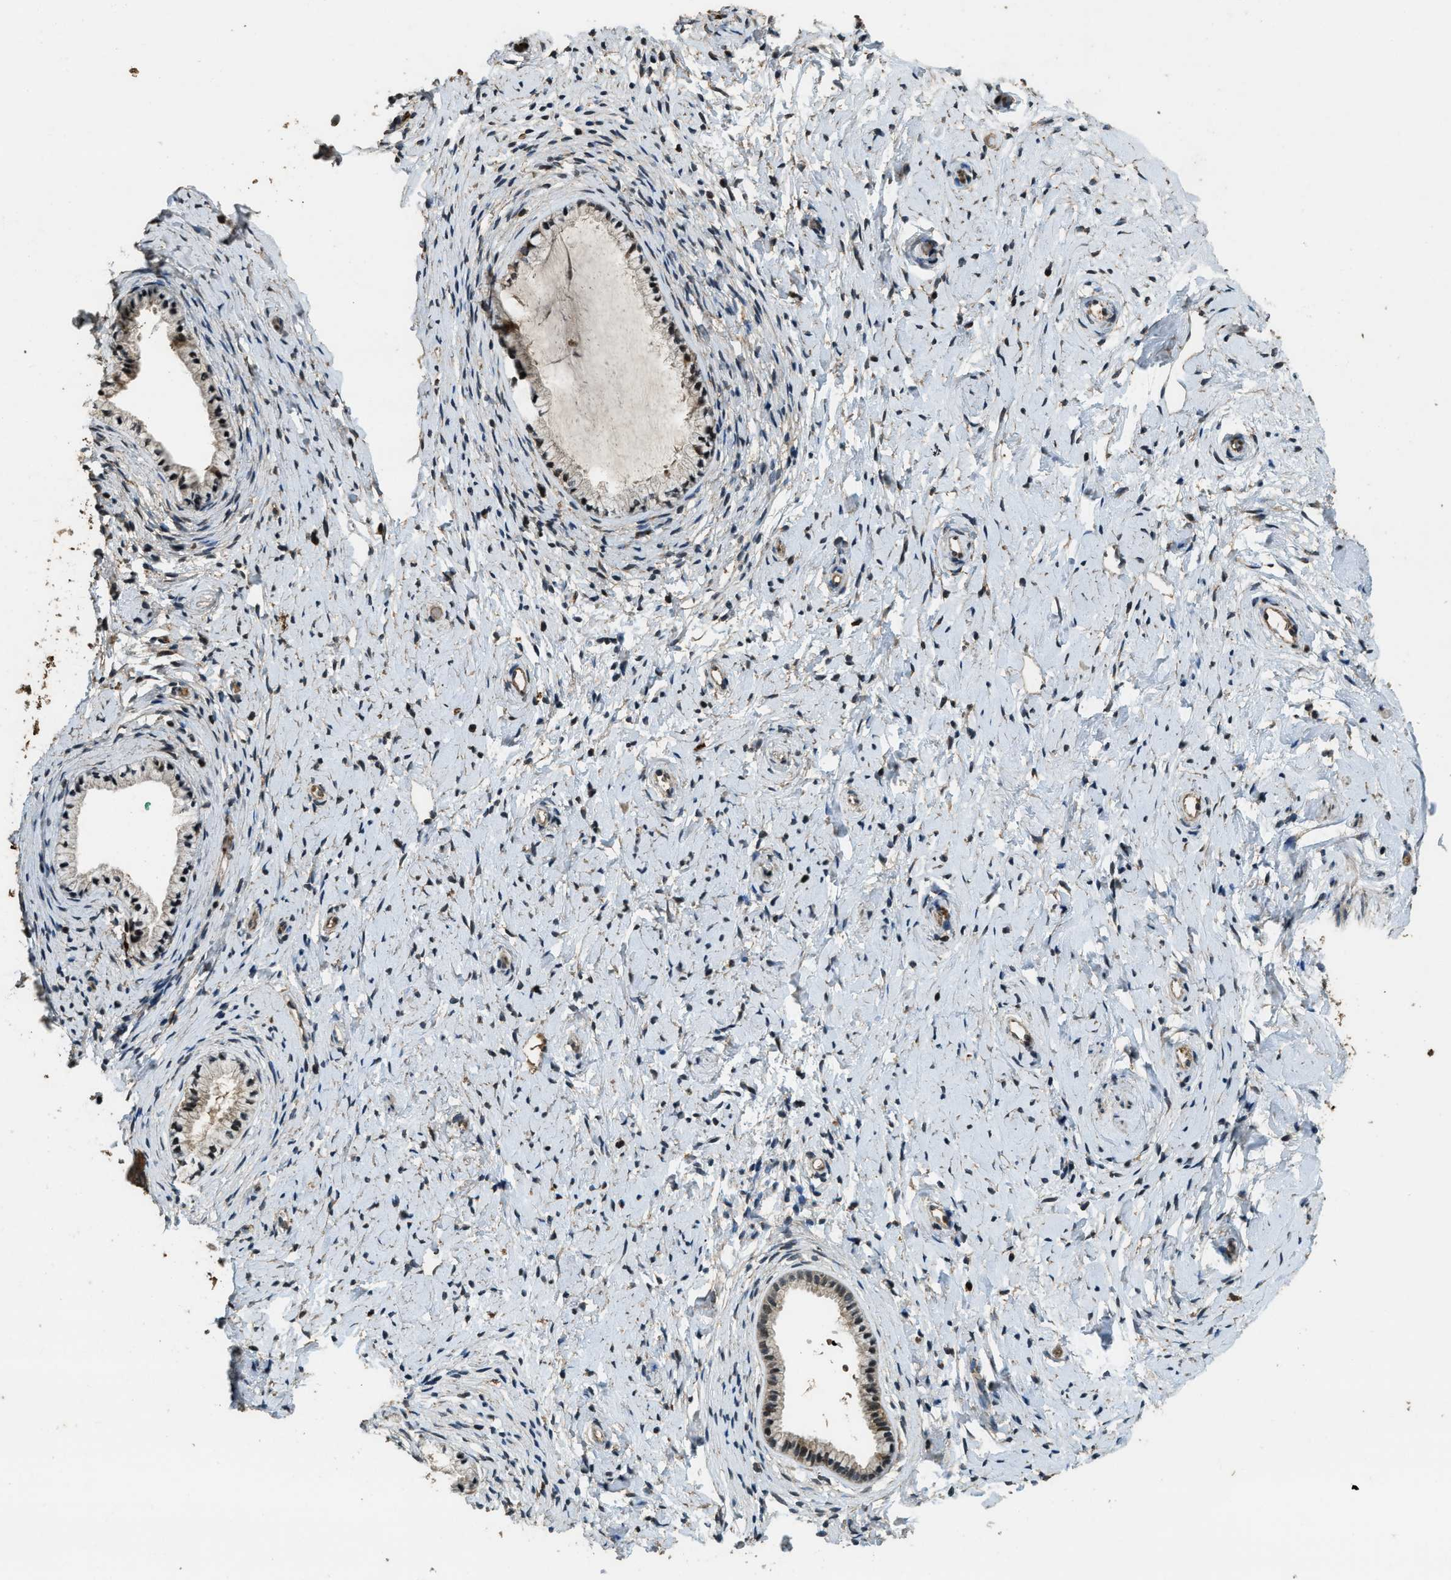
{"staining": {"intensity": "moderate", "quantity": ">75%", "location": "cytoplasmic/membranous"}, "tissue": "cervix", "cell_type": "Glandular cells", "image_type": "normal", "snomed": [{"axis": "morphology", "description": "Normal tissue, NOS"}, {"axis": "topography", "description": "Cervix"}], "caption": "Immunohistochemical staining of unremarkable cervix demonstrates >75% levels of moderate cytoplasmic/membranous protein staining in about >75% of glandular cells.", "gene": "RNF141", "patient": {"sex": "female", "age": 72}}